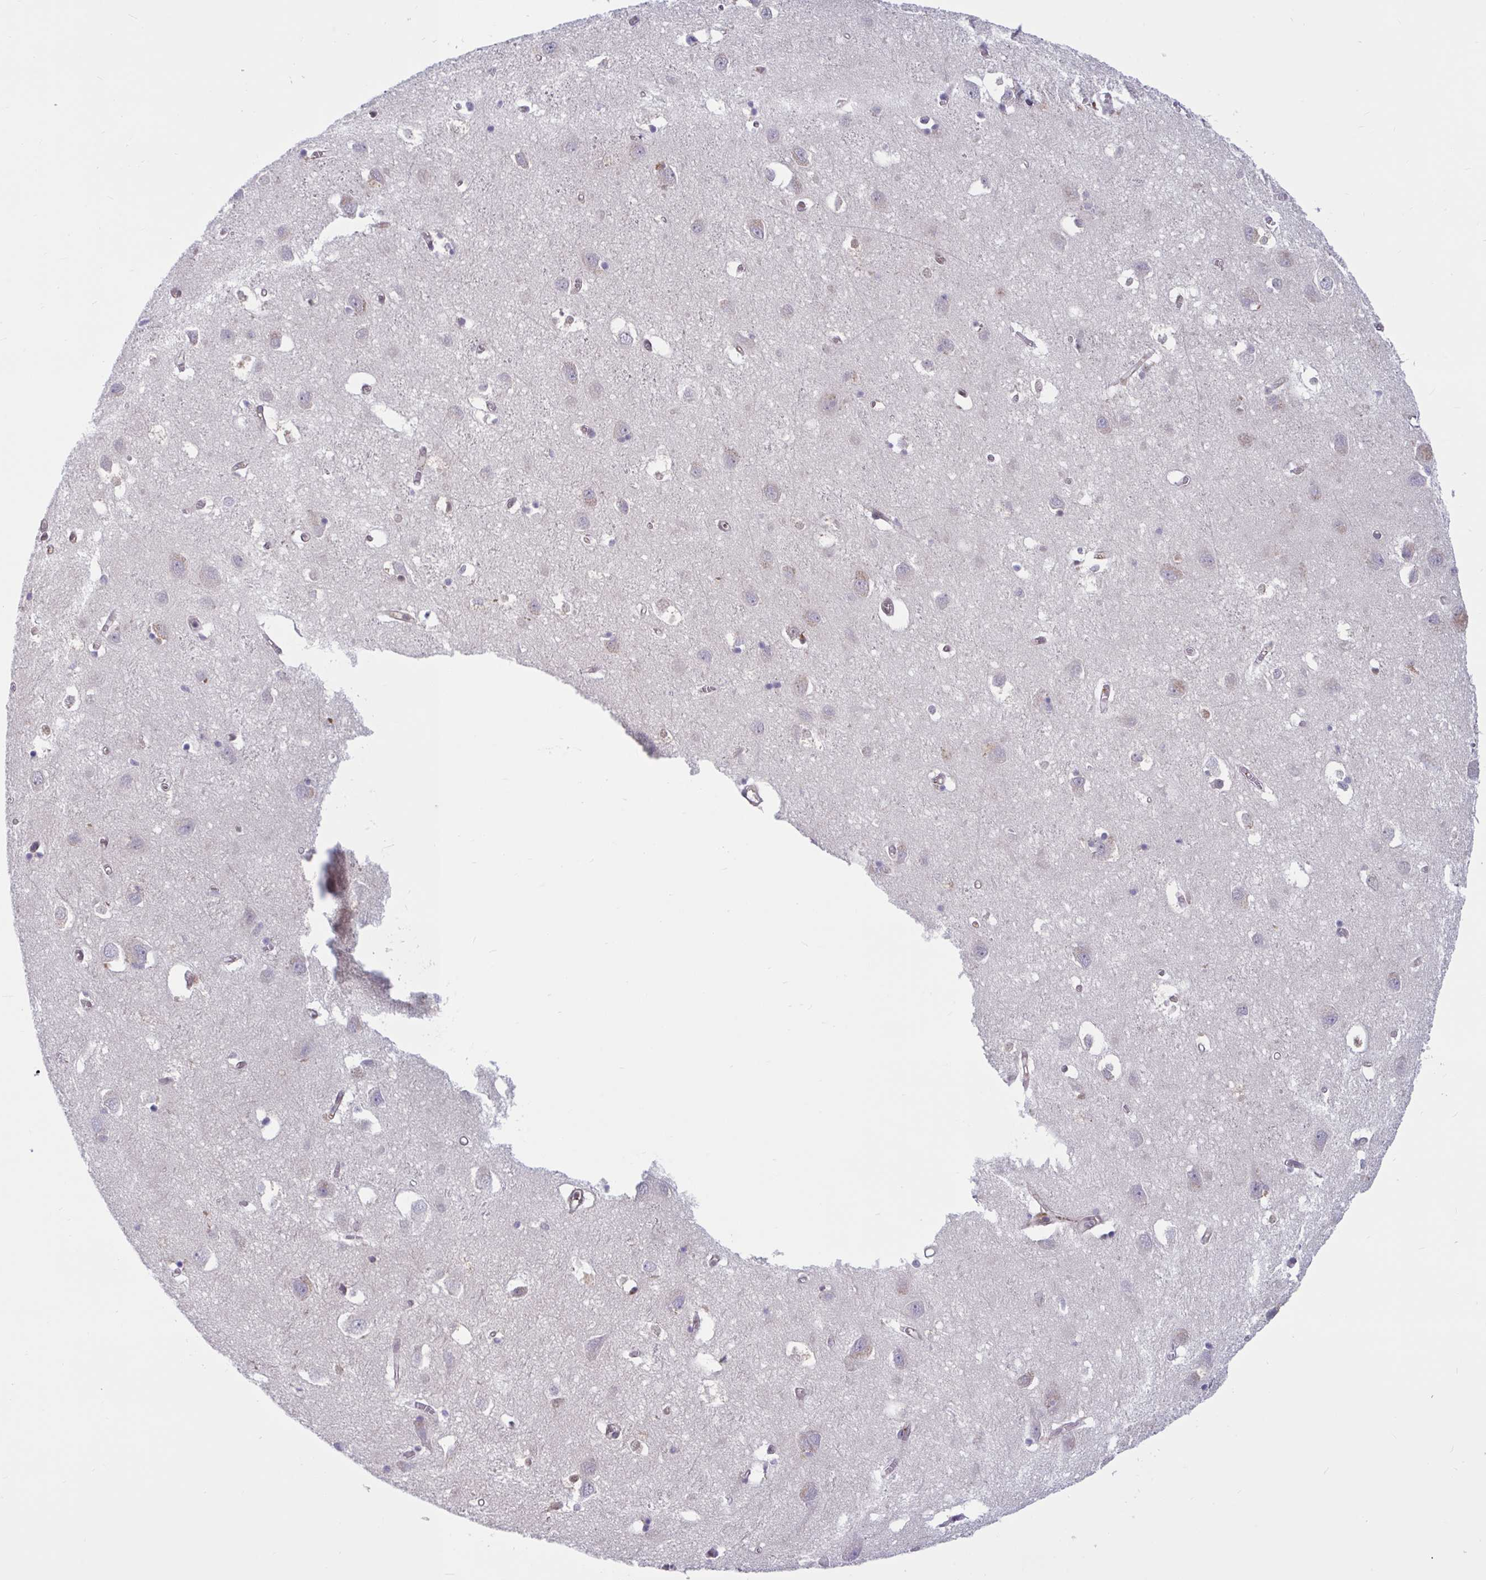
{"staining": {"intensity": "negative", "quantity": "none", "location": "none"}, "tissue": "cerebral cortex", "cell_type": "Endothelial cells", "image_type": "normal", "snomed": [{"axis": "morphology", "description": "Normal tissue, NOS"}, {"axis": "topography", "description": "Cerebral cortex"}], "caption": "There is no significant expression in endothelial cells of cerebral cortex. (DAB (3,3'-diaminobenzidine) immunohistochemistry, high magnification).", "gene": "TSN", "patient": {"sex": "male", "age": 70}}